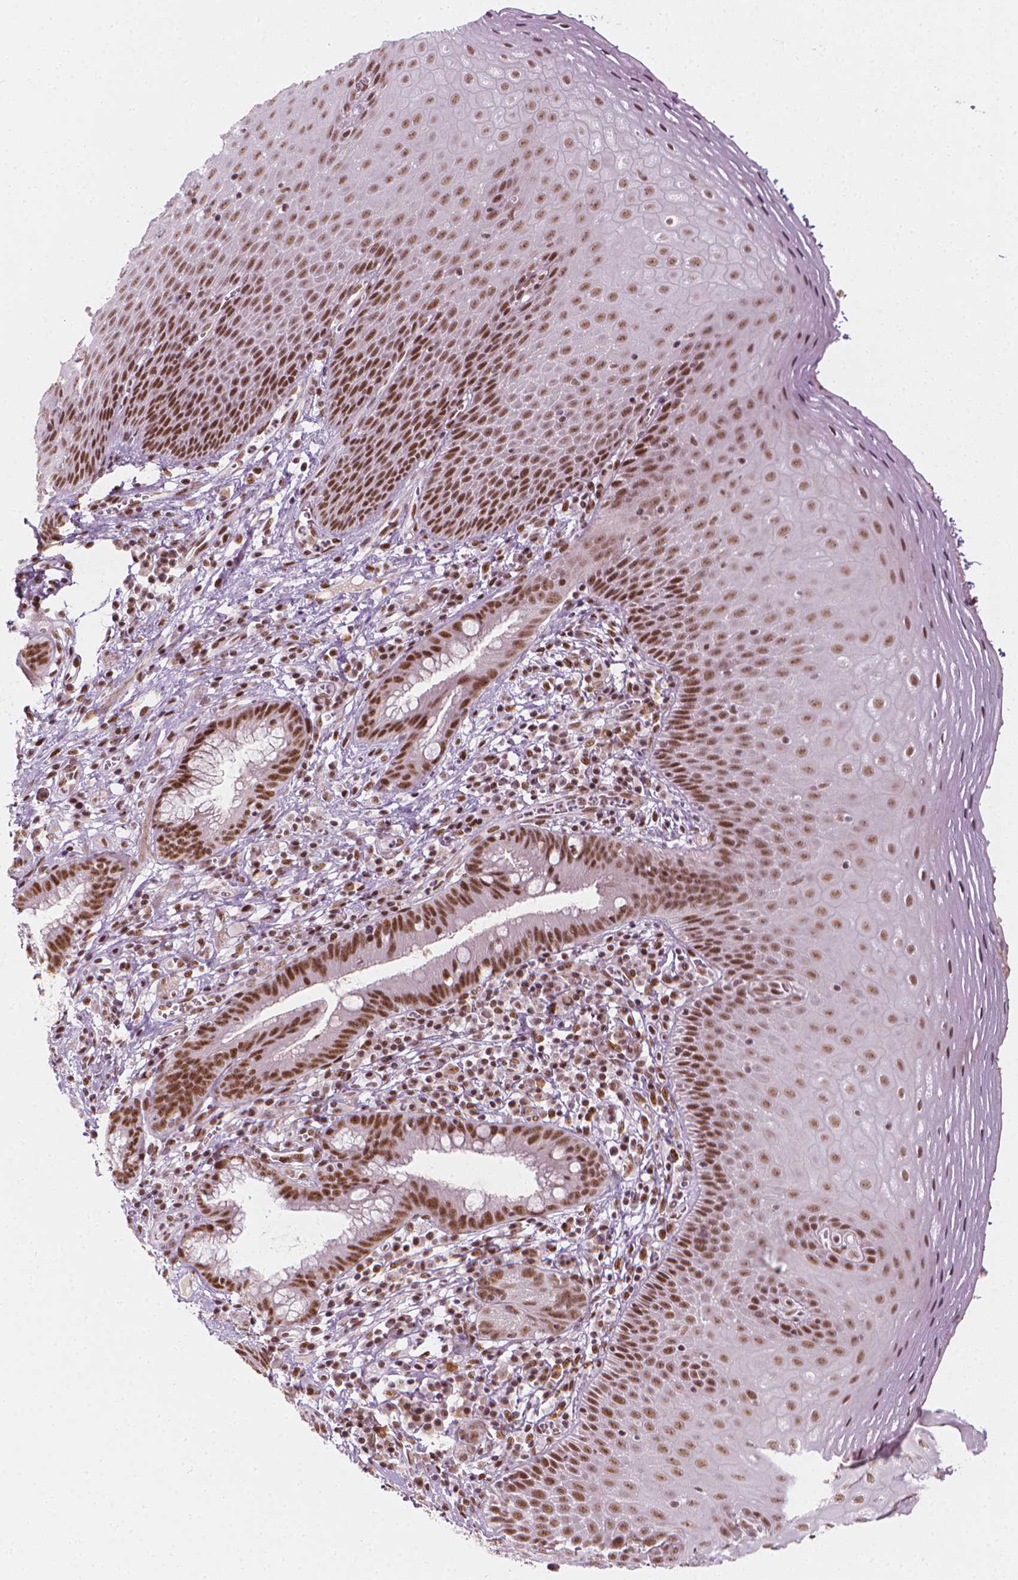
{"staining": {"intensity": "moderate", "quantity": ">75%", "location": "nuclear"}, "tissue": "esophagus", "cell_type": "Squamous epithelial cells", "image_type": "normal", "snomed": [{"axis": "morphology", "description": "Normal tissue, NOS"}, {"axis": "topography", "description": "Esophagus"}], "caption": "Immunohistochemical staining of normal human esophagus demonstrates moderate nuclear protein staining in about >75% of squamous epithelial cells.", "gene": "ELF2", "patient": {"sex": "female", "age": 68}}